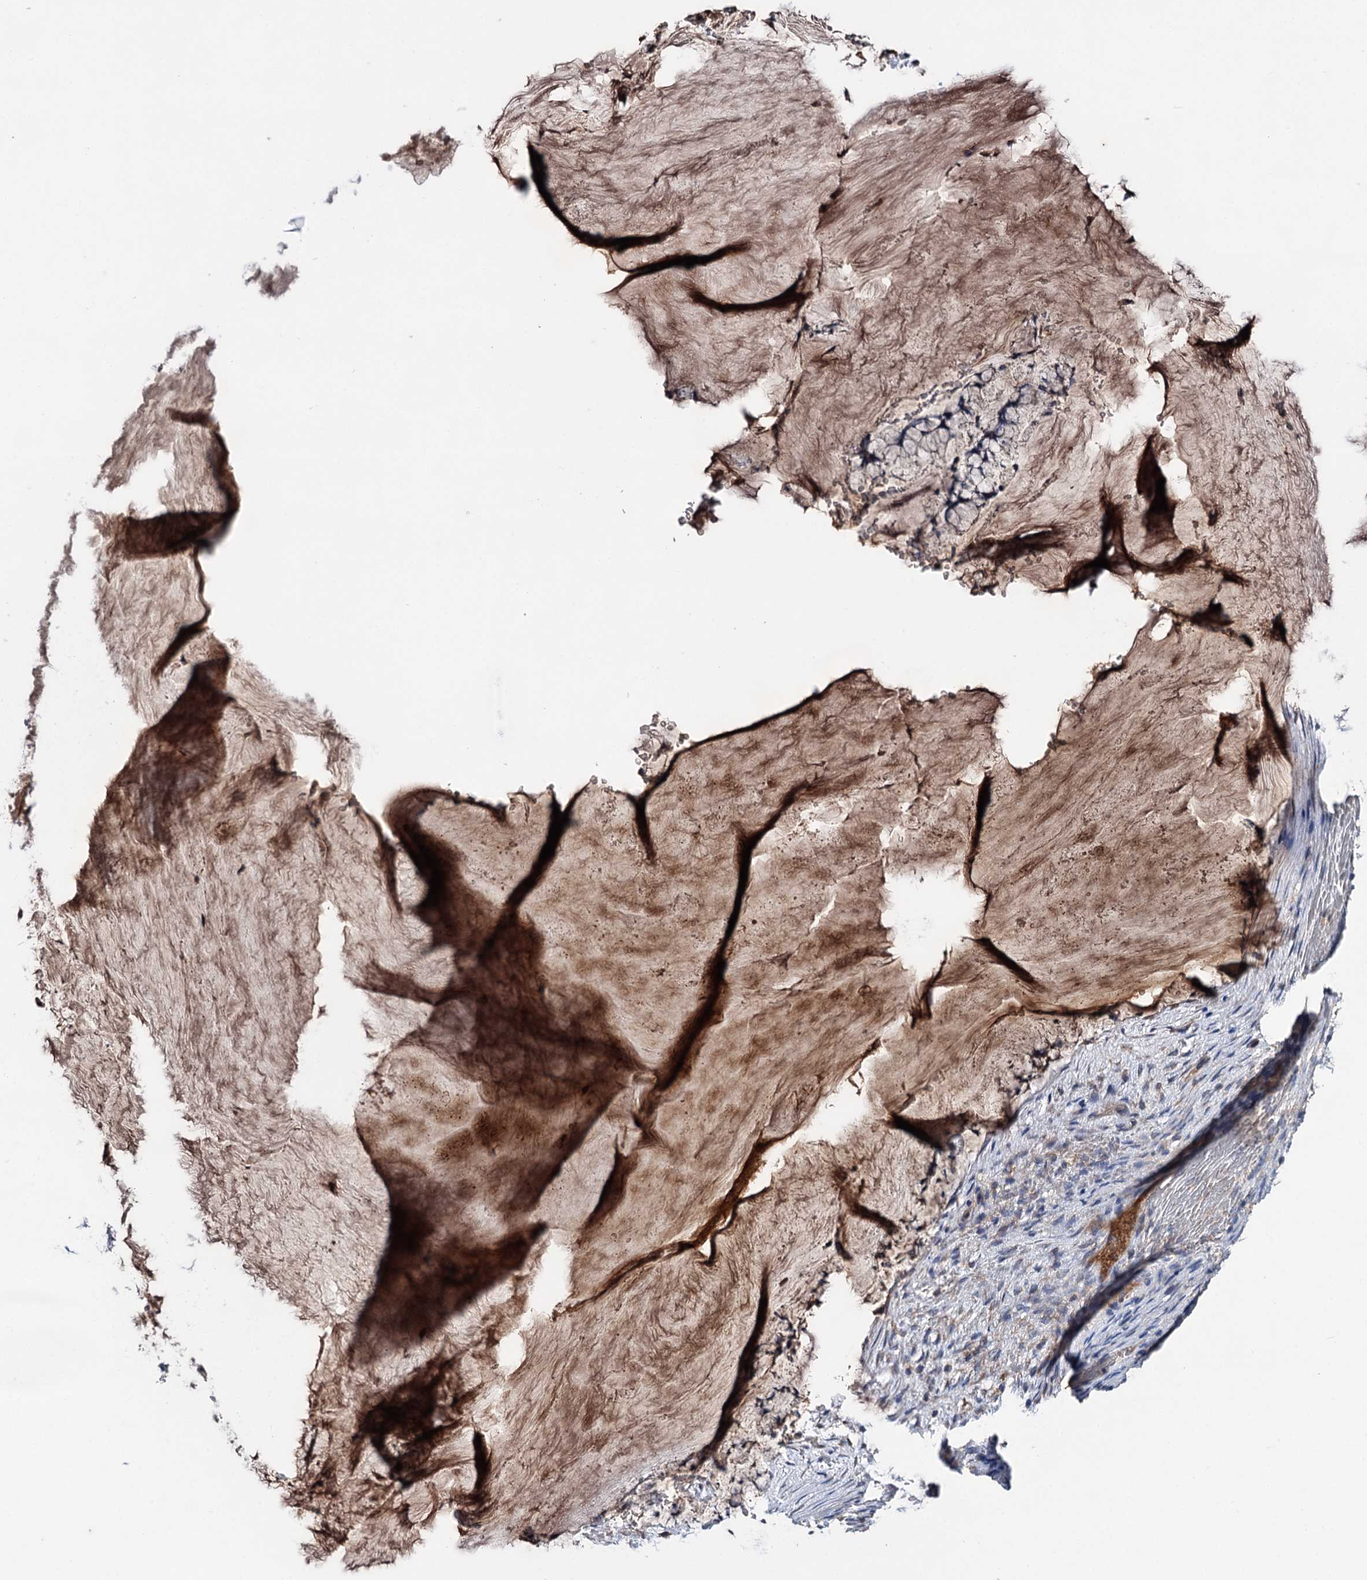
{"staining": {"intensity": "weak", "quantity": "25%-75%", "location": "cytoplasmic/membranous"}, "tissue": "ovarian cancer", "cell_type": "Tumor cells", "image_type": "cancer", "snomed": [{"axis": "morphology", "description": "Cystadenocarcinoma, mucinous, NOS"}, {"axis": "topography", "description": "Ovary"}], "caption": "The immunohistochemical stain highlights weak cytoplasmic/membranous expression in tumor cells of ovarian mucinous cystadenocarcinoma tissue. Using DAB (brown) and hematoxylin (blue) stains, captured at high magnification using brightfield microscopy.", "gene": "CLPB", "patient": {"sex": "female", "age": 42}}